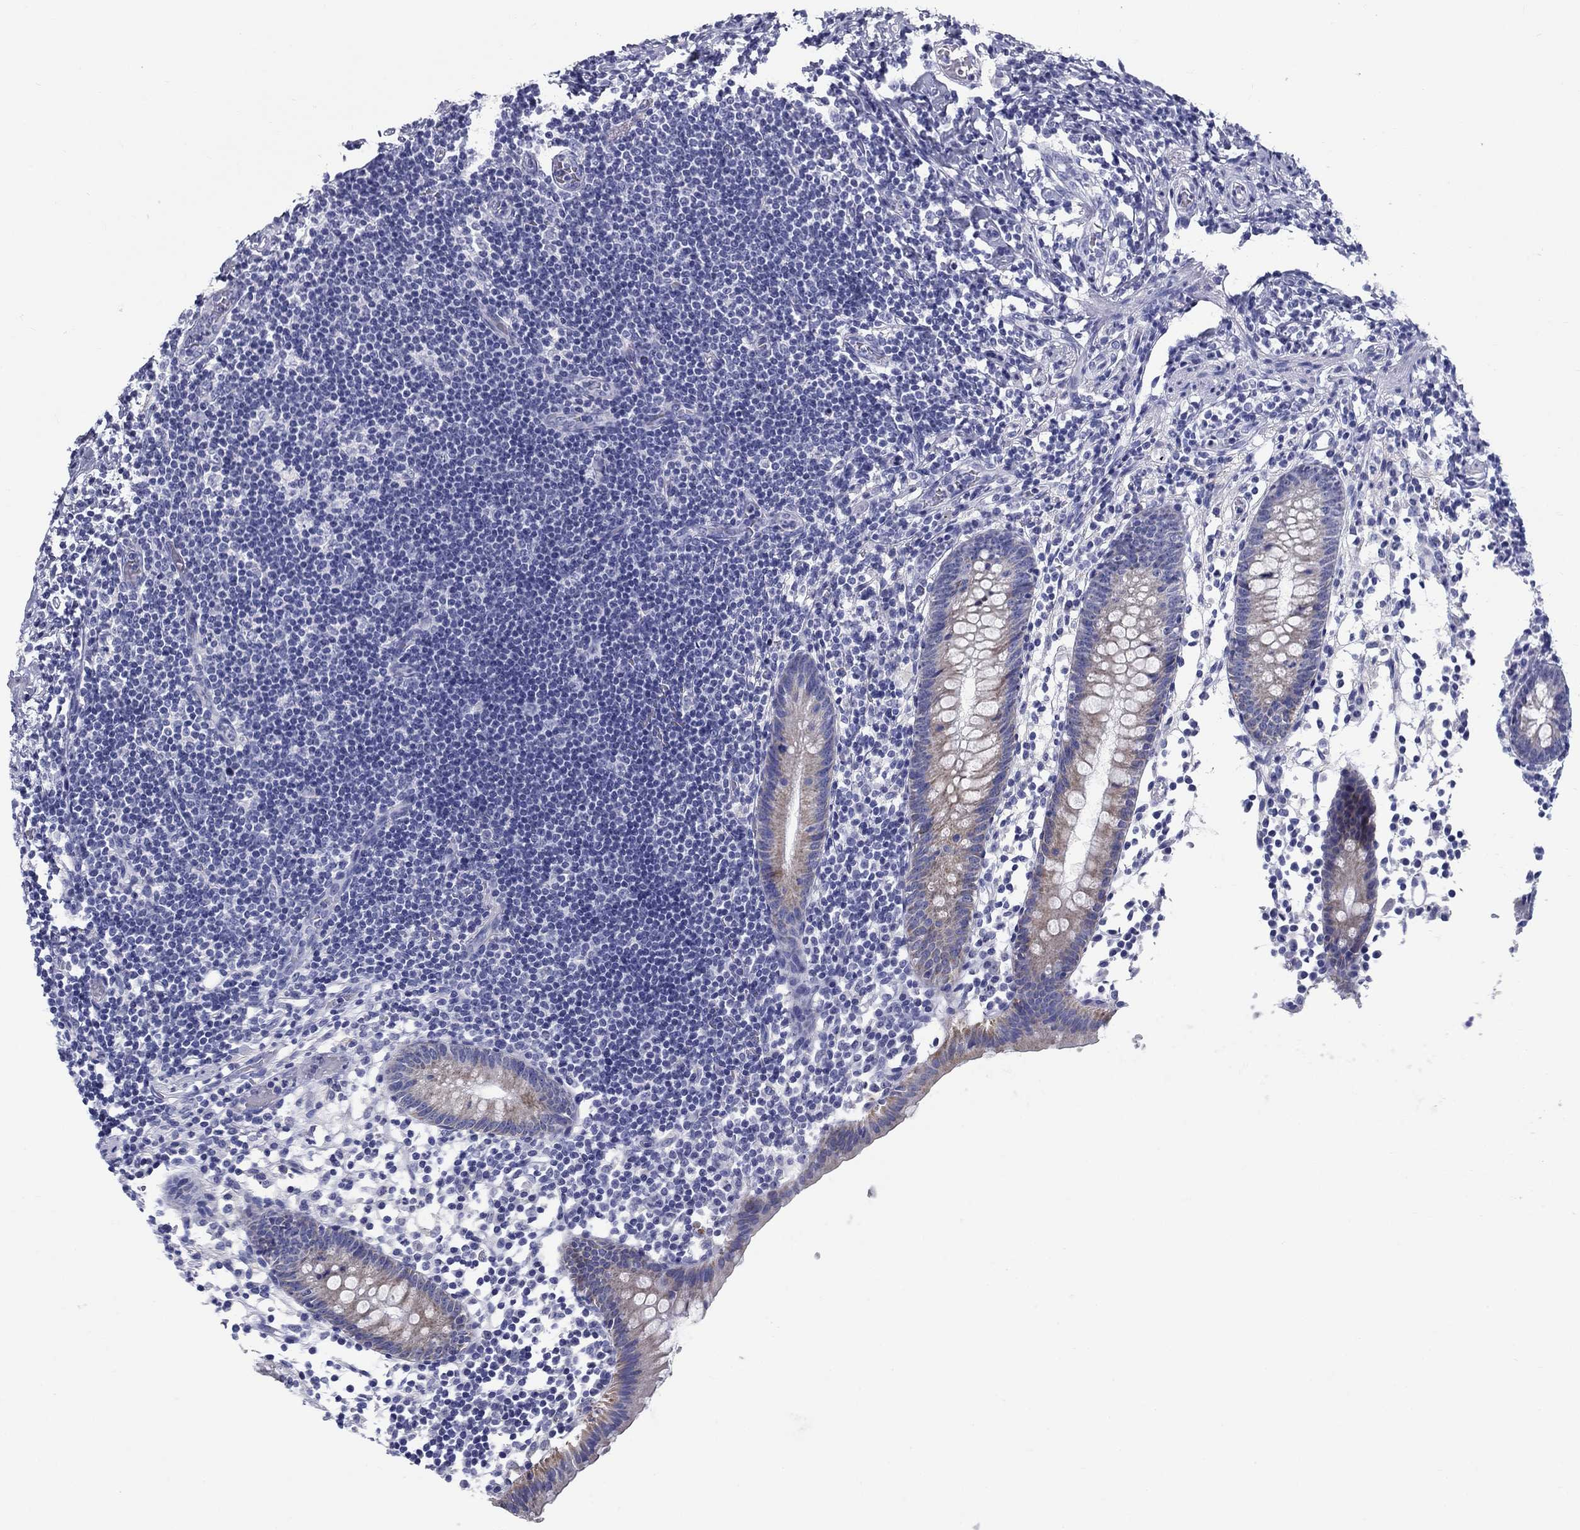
{"staining": {"intensity": "weak", "quantity": "<25%", "location": "cytoplasmic/membranous"}, "tissue": "appendix", "cell_type": "Glandular cells", "image_type": "normal", "snomed": [{"axis": "morphology", "description": "Normal tissue, NOS"}, {"axis": "topography", "description": "Appendix"}], "caption": "IHC of normal human appendix exhibits no positivity in glandular cells.", "gene": "UPB1", "patient": {"sex": "female", "age": 40}}